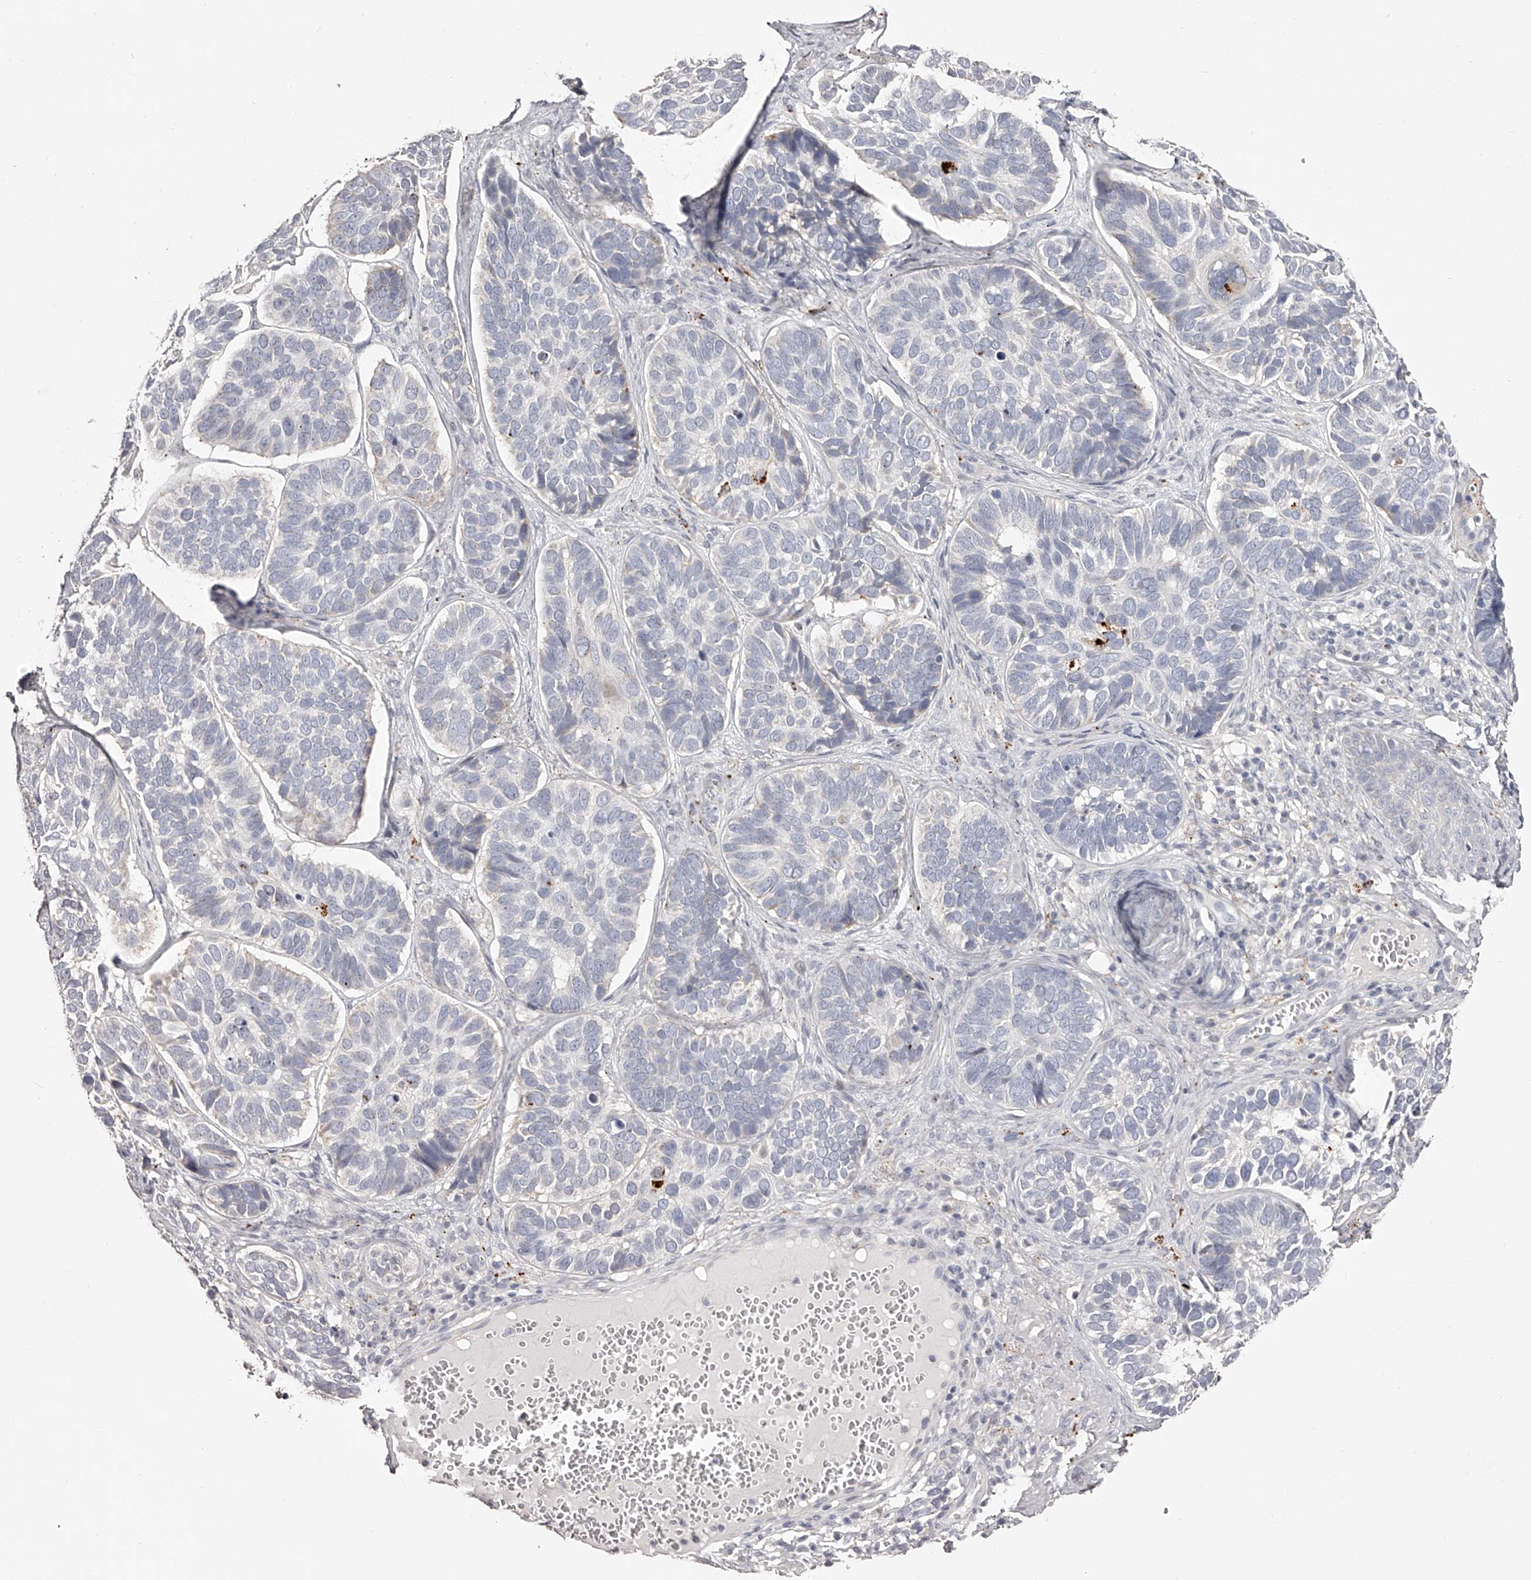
{"staining": {"intensity": "negative", "quantity": "none", "location": "none"}, "tissue": "skin cancer", "cell_type": "Tumor cells", "image_type": "cancer", "snomed": [{"axis": "morphology", "description": "Basal cell carcinoma"}, {"axis": "topography", "description": "Skin"}], "caption": "An IHC histopathology image of skin cancer (basal cell carcinoma) is shown. There is no staining in tumor cells of skin cancer (basal cell carcinoma).", "gene": "SLC35D3", "patient": {"sex": "male", "age": 62}}